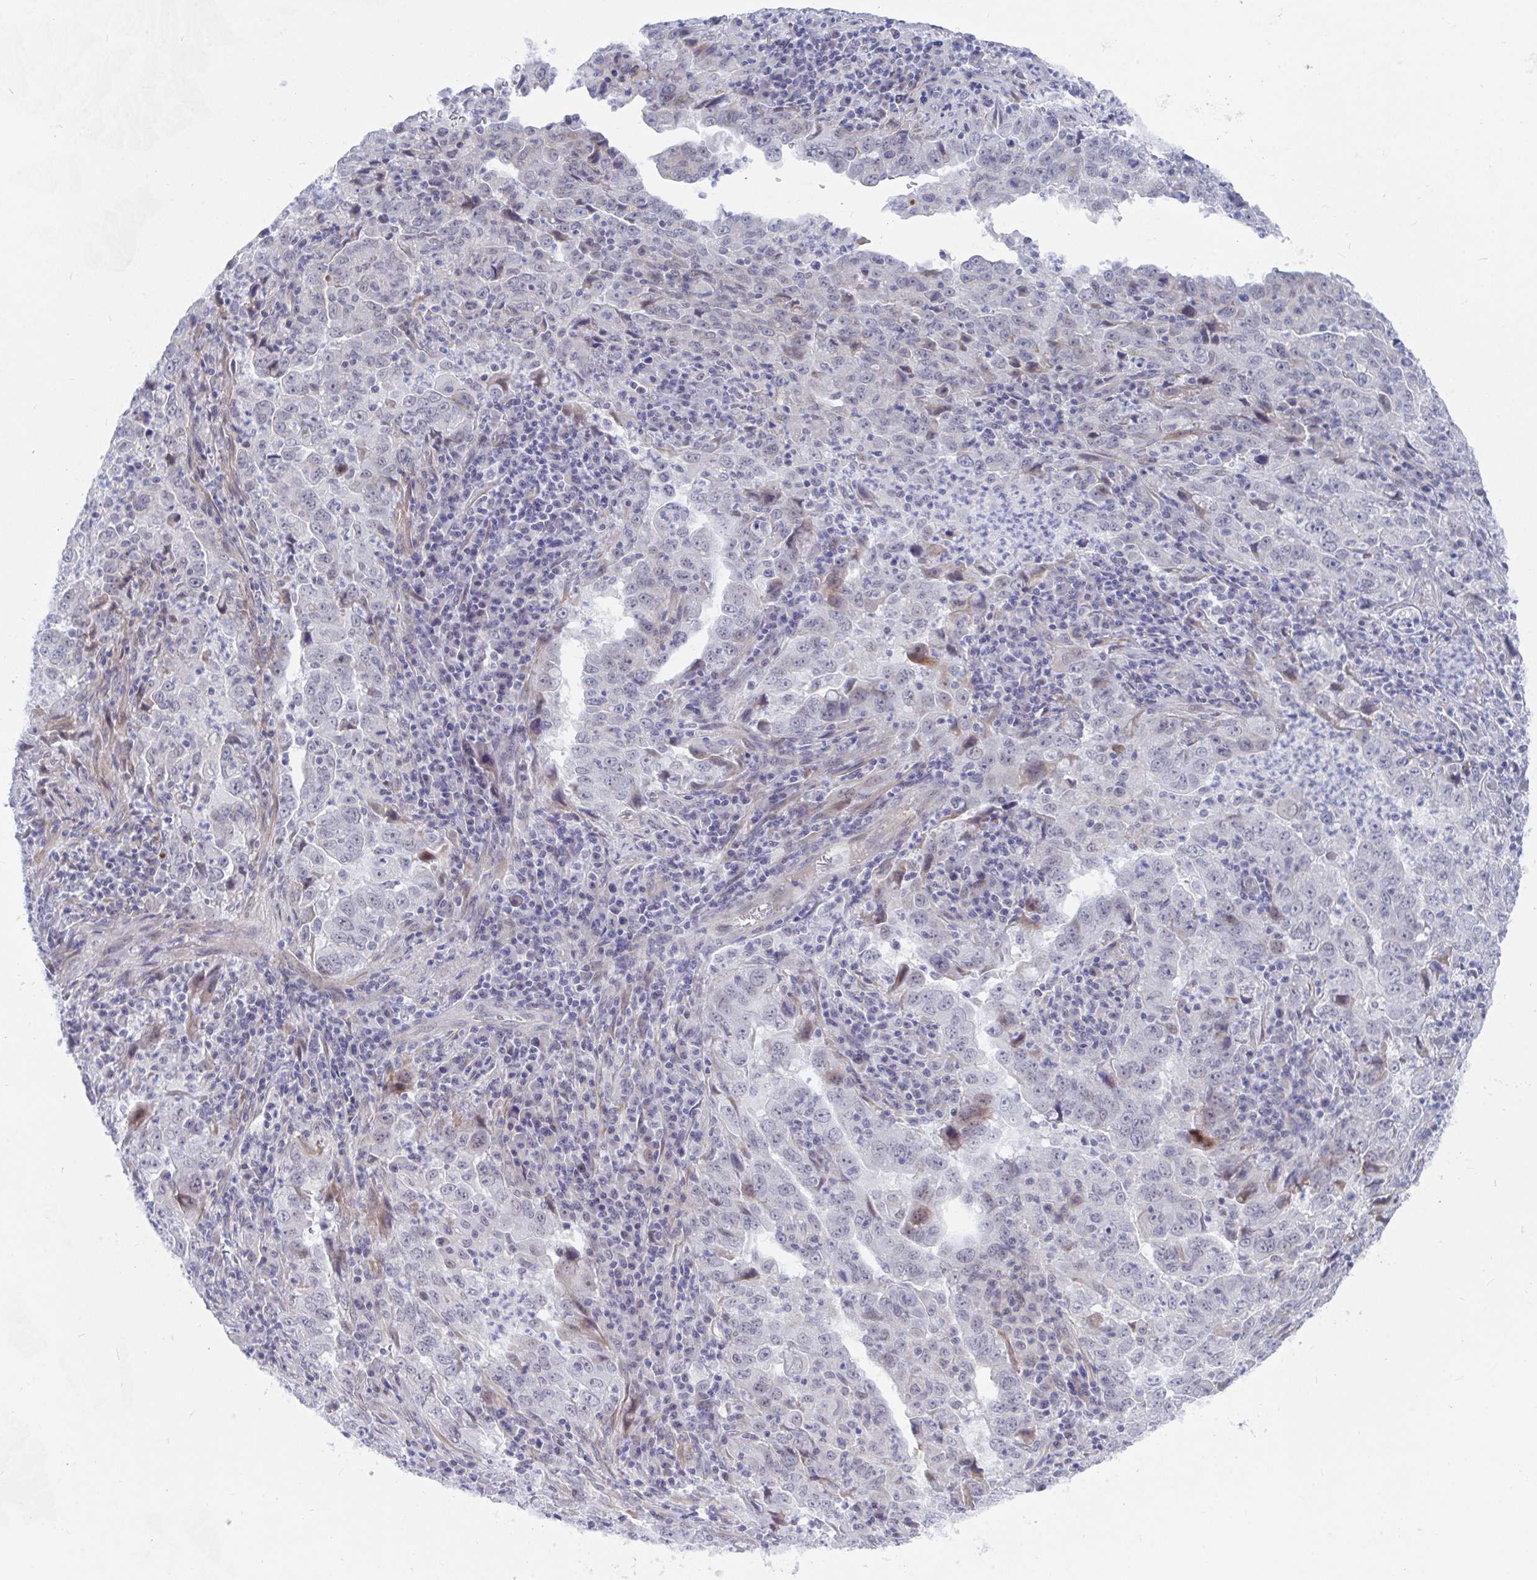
{"staining": {"intensity": "negative", "quantity": "none", "location": "none"}, "tissue": "lung cancer", "cell_type": "Tumor cells", "image_type": "cancer", "snomed": [{"axis": "morphology", "description": "Adenocarcinoma, NOS"}, {"axis": "topography", "description": "Lung"}], "caption": "High magnification brightfield microscopy of lung cancer stained with DAB (3,3'-diaminobenzidine) (brown) and counterstained with hematoxylin (blue): tumor cells show no significant expression.", "gene": "DAOA", "patient": {"sex": "male", "age": 67}}